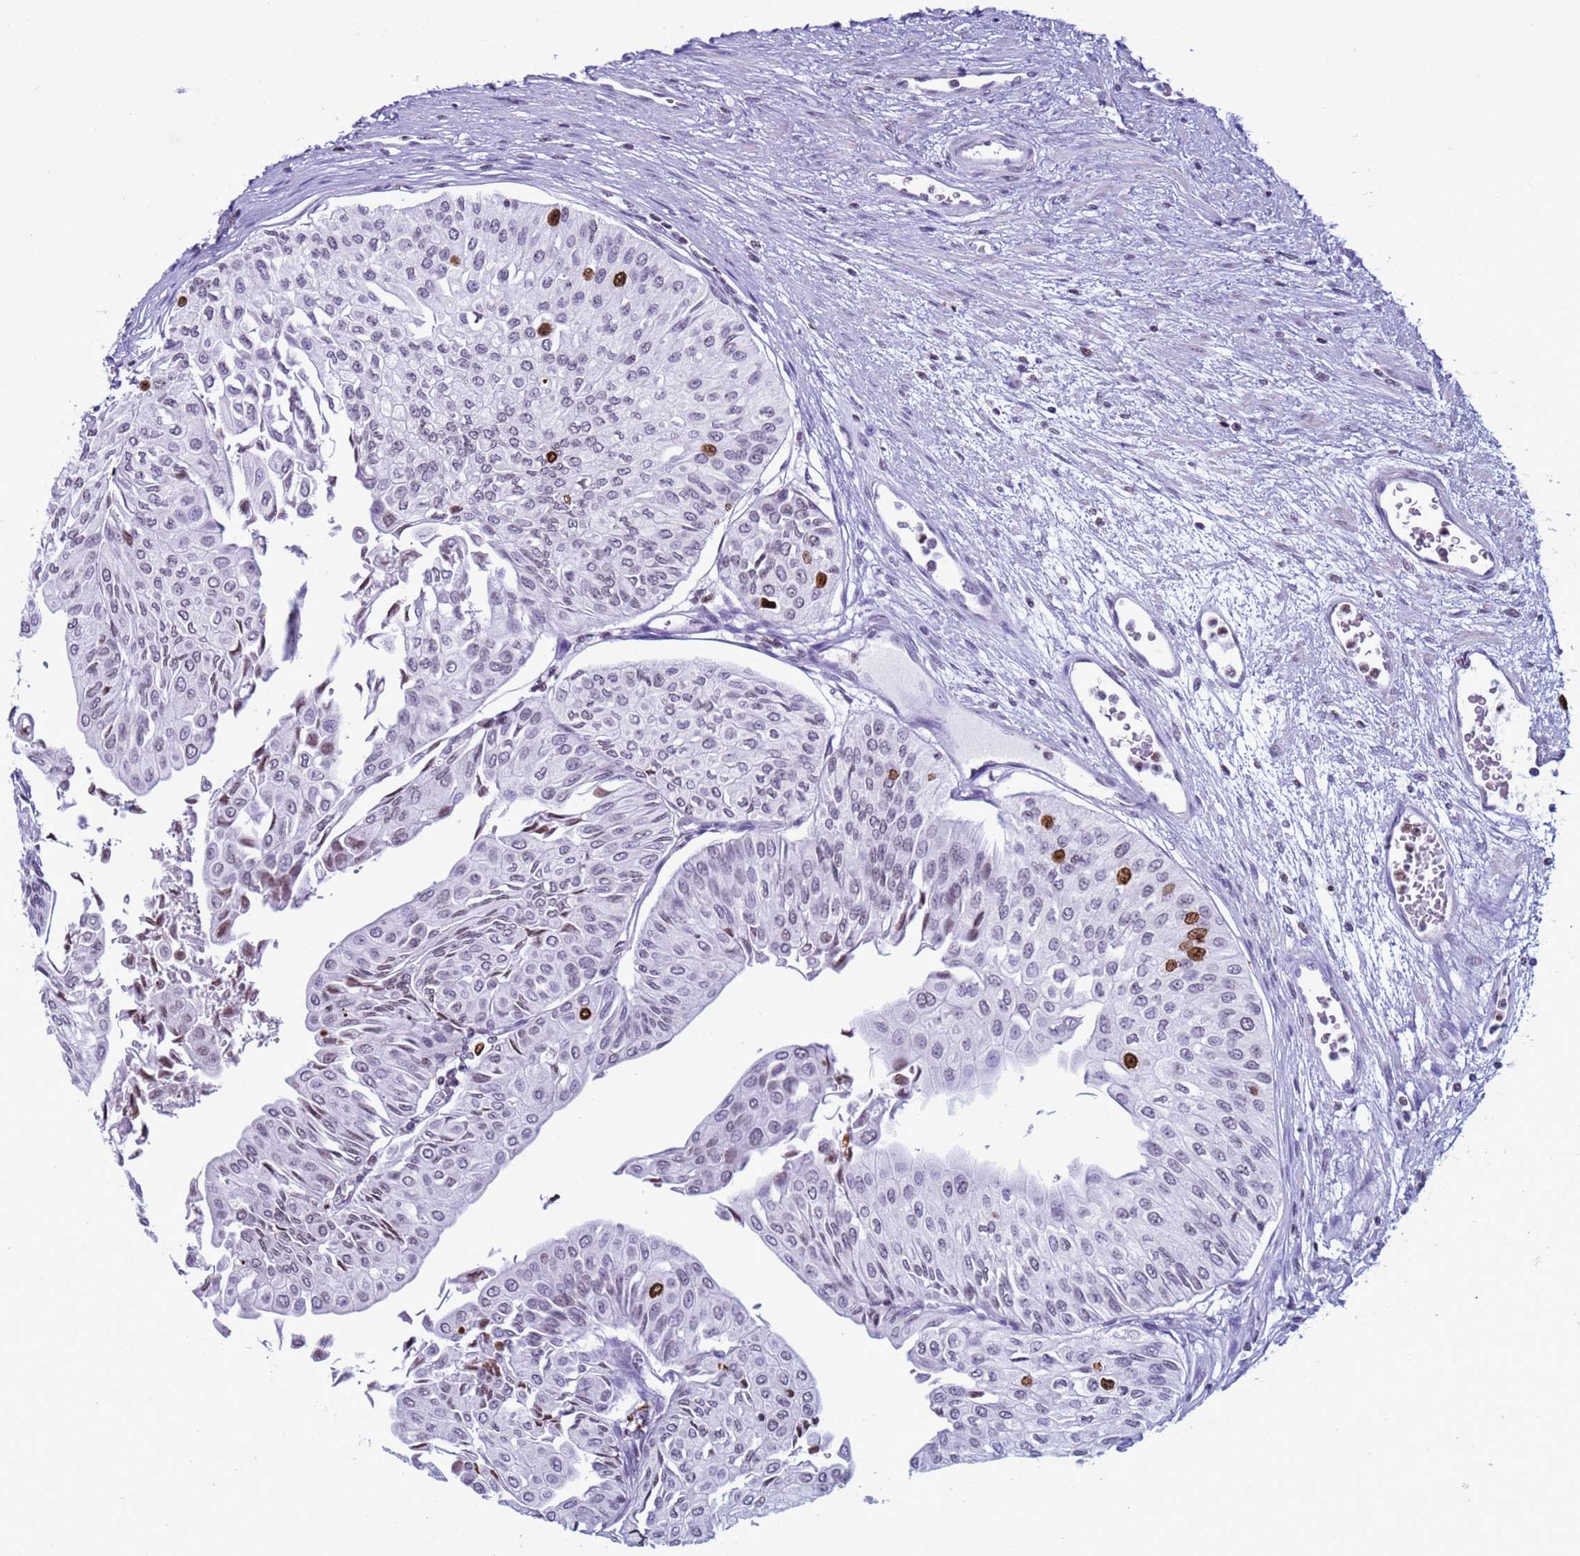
{"staining": {"intensity": "strong", "quantity": "<25%", "location": "nuclear"}, "tissue": "urothelial cancer", "cell_type": "Tumor cells", "image_type": "cancer", "snomed": [{"axis": "morphology", "description": "Urothelial carcinoma, Low grade"}, {"axis": "topography", "description": "Urinary bladder"}], "caption": "IHC (DAB) staining of human urothelial carcinoma (low-grade) demonstrates strong nuclear protein staining in approximately <25% of tumor cells. (brown staining indicates protein expression, while blue staining denotes nuclei).", "gene": "H4C8", "patient": {"sex": "male", "age": 67}}